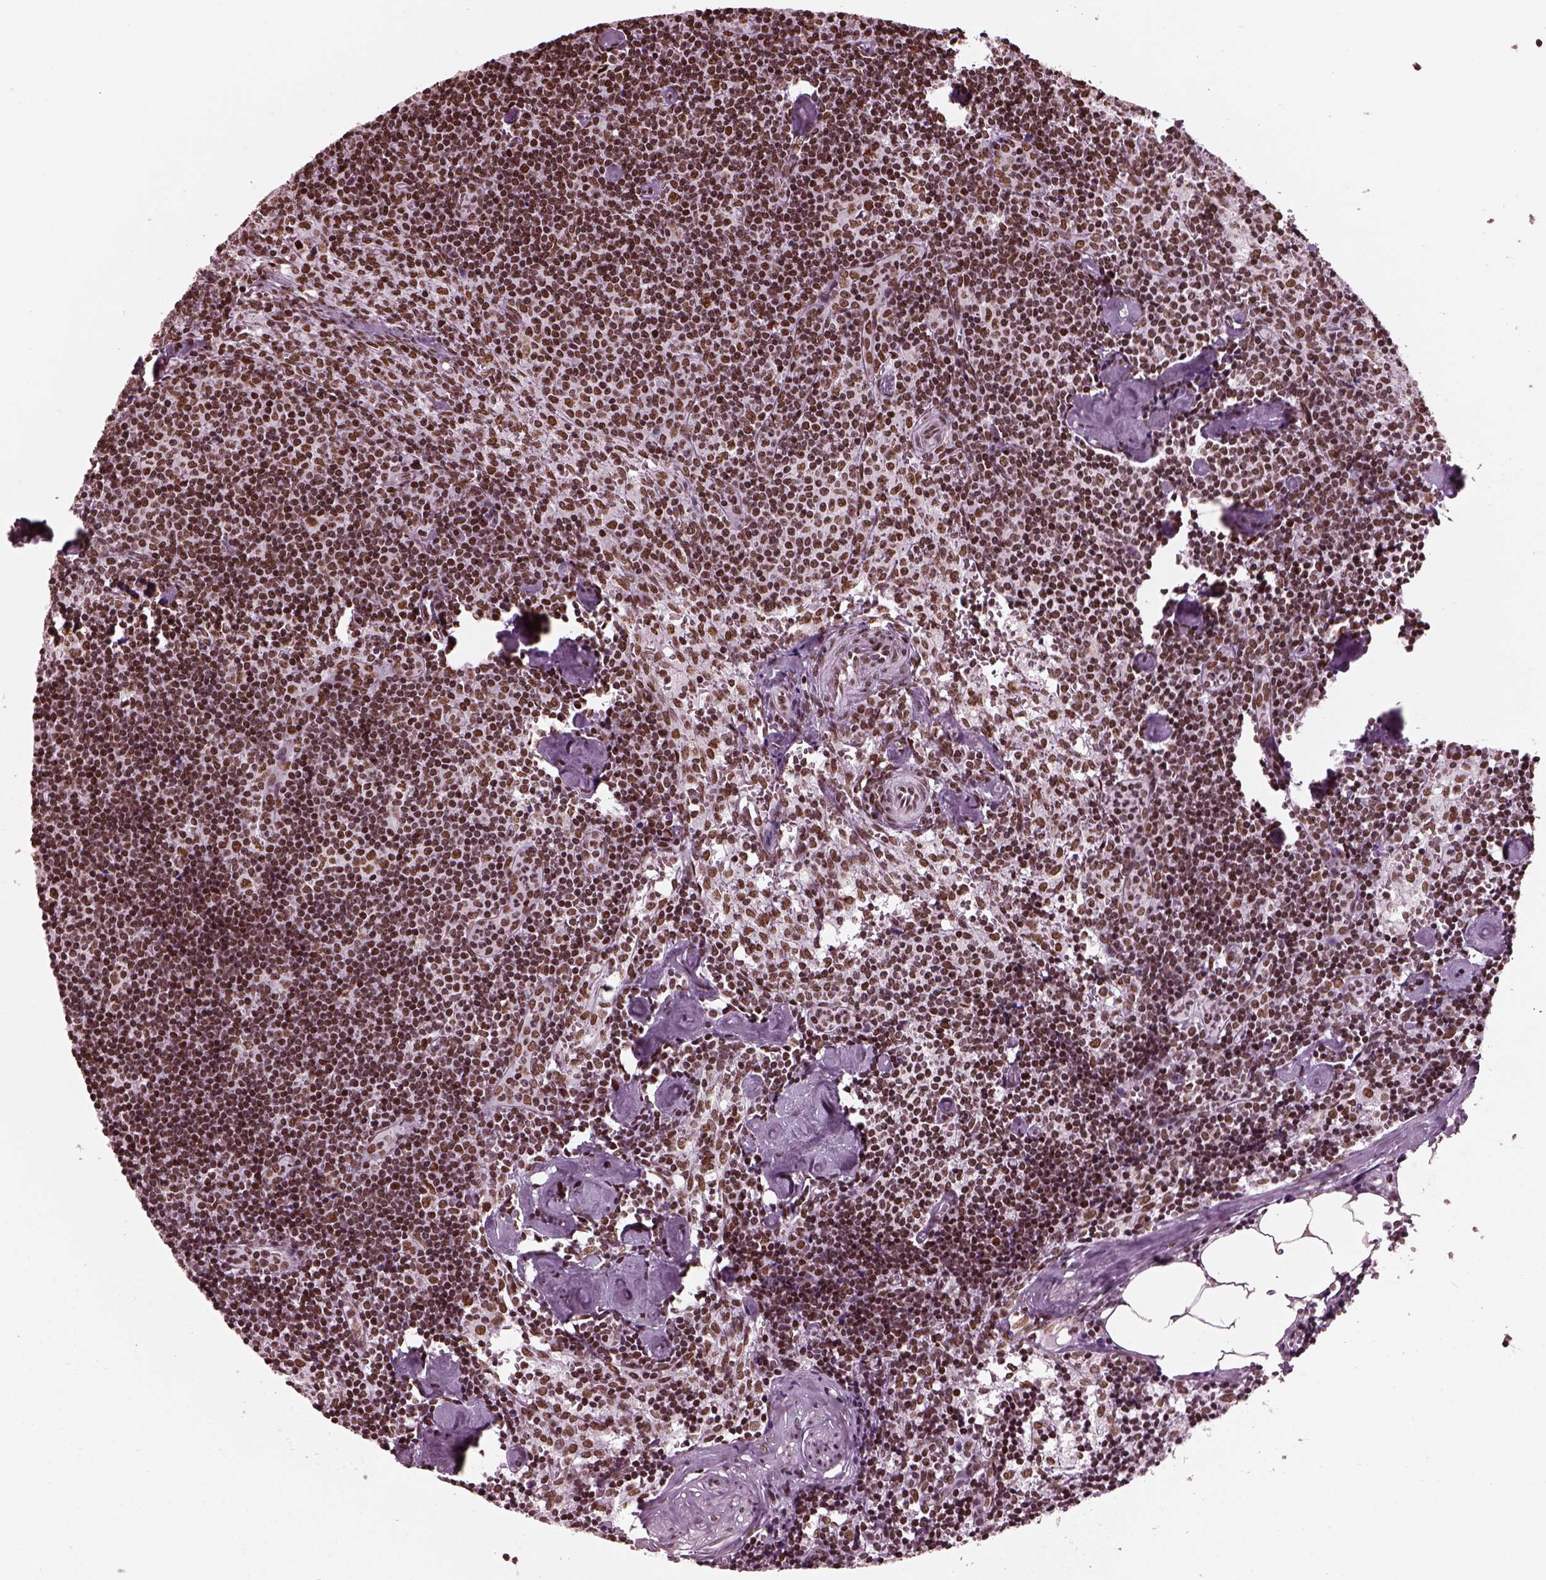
{"staining": {"intensity": "strong", "quantity": ">75%", "location": "nuclear"}, "tissue": "lymph node", "cell_type": "Germinal center cells", "image_type": "normal", "snomed": [{"axis": "morphology", "description": "Normal tissue, NOS"}, {"axis": "topography", "description": "Lymph node"}], "caption": "Immunohistochemistry (IHC) (DAB) staining of normal human lymph node exhibits strong nuclear protein positivity in approximately >75% of germinal center cells.", "gene": "CBFA2T3", "patient": {"sex": "female", "age": 50}}